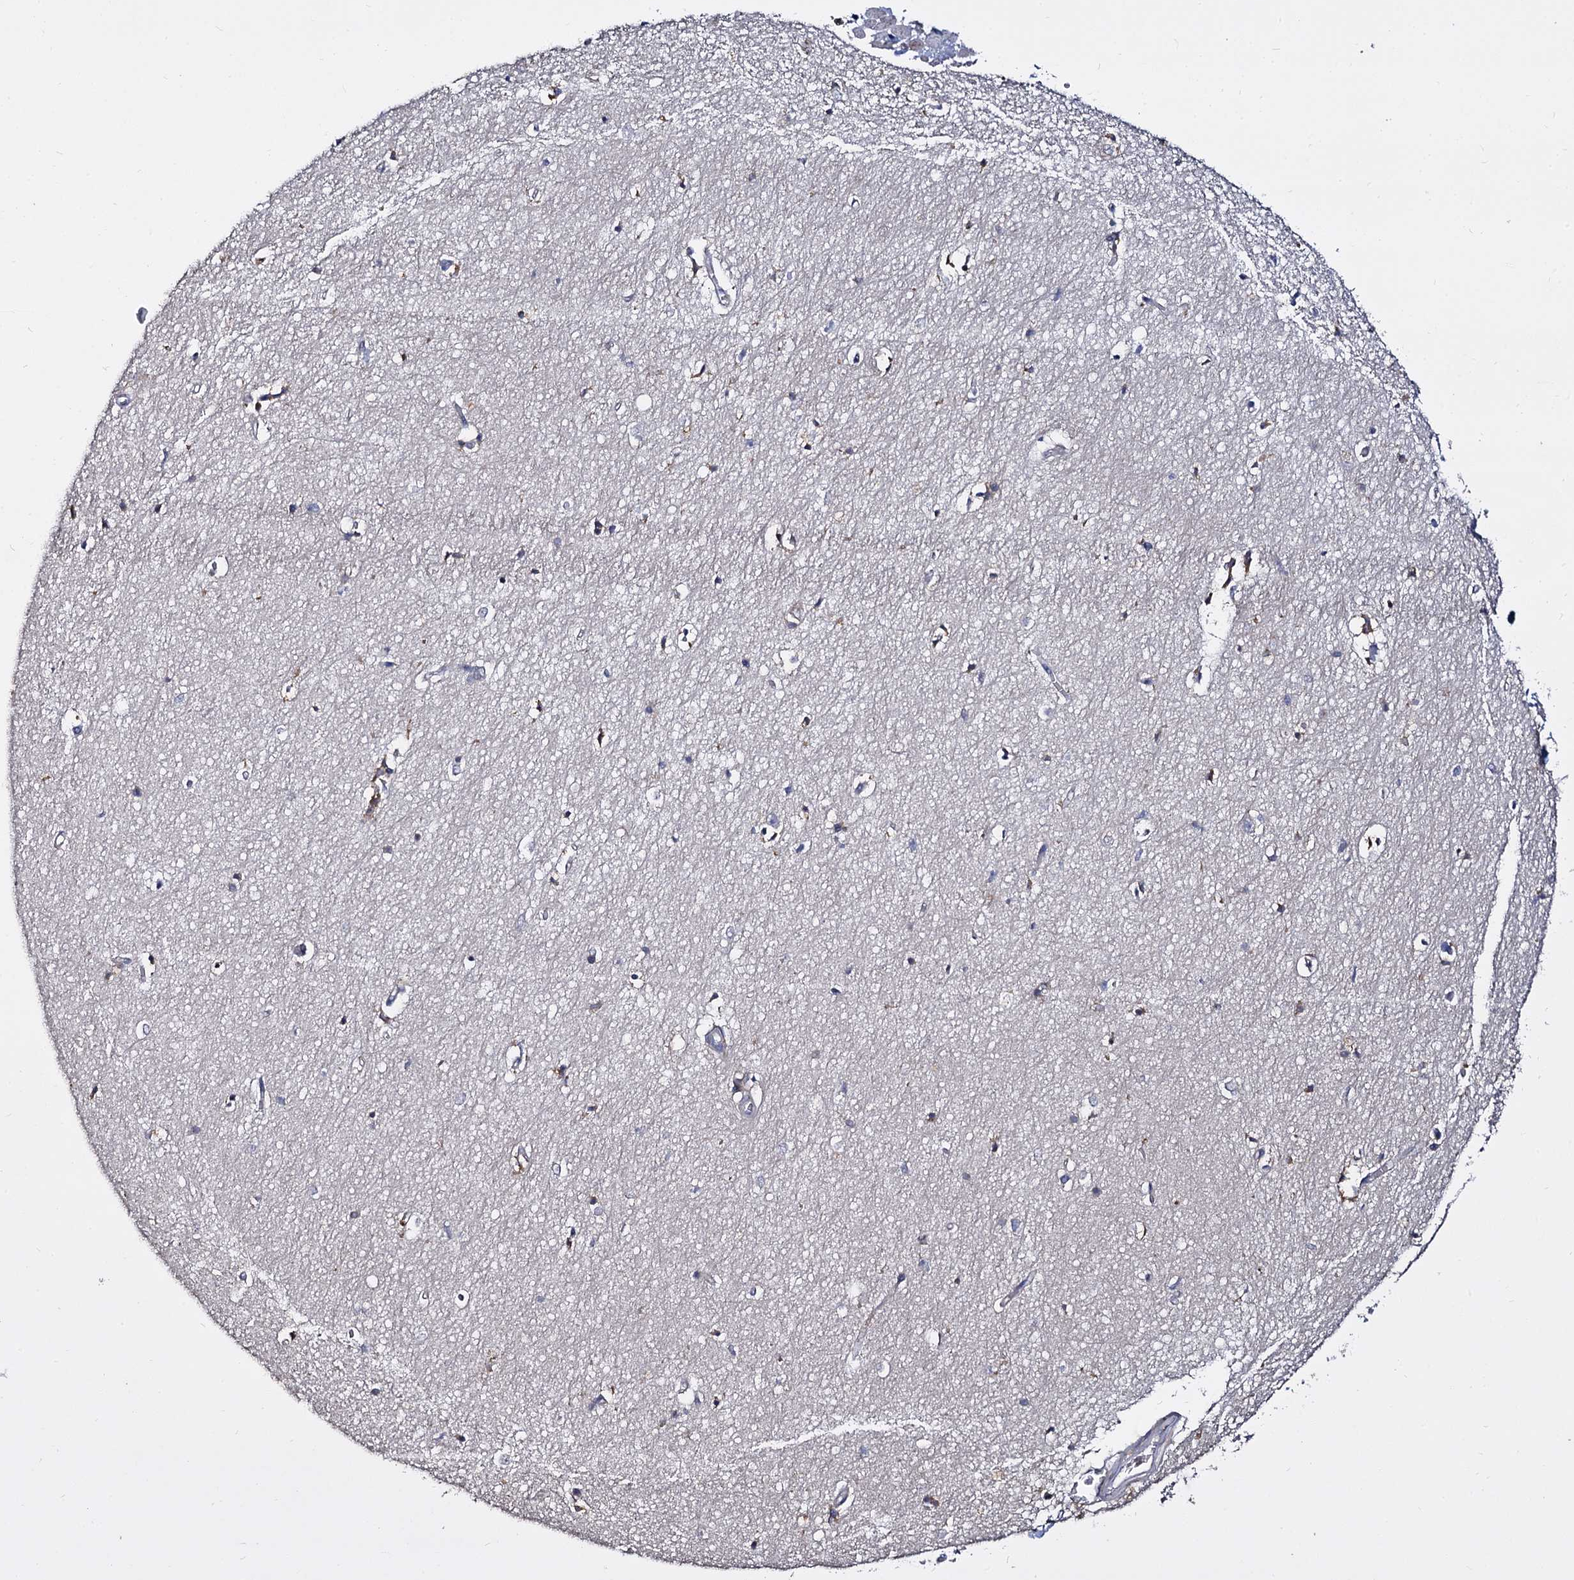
{"staining": {"intensity": "negative", "quantity": "none", "location": "none"}, "tissue": "hippocampus", "cell_type": "Glial cells", "image_type": "normal", "snomed": [{"axis": "morphology", "description": "Normal tissue, NOS"}, {"axis": "topography", "description": "Hippocampus"}], "caption": "Immunohistochemistry (IHC) photomicrograph of unremarkable hippocampus: hippocampus stained with DAB reveals no significant protein positivity in glial cells.", "gene": "ANKRD13A", "patient": {"sex": "female", "age": 64}}